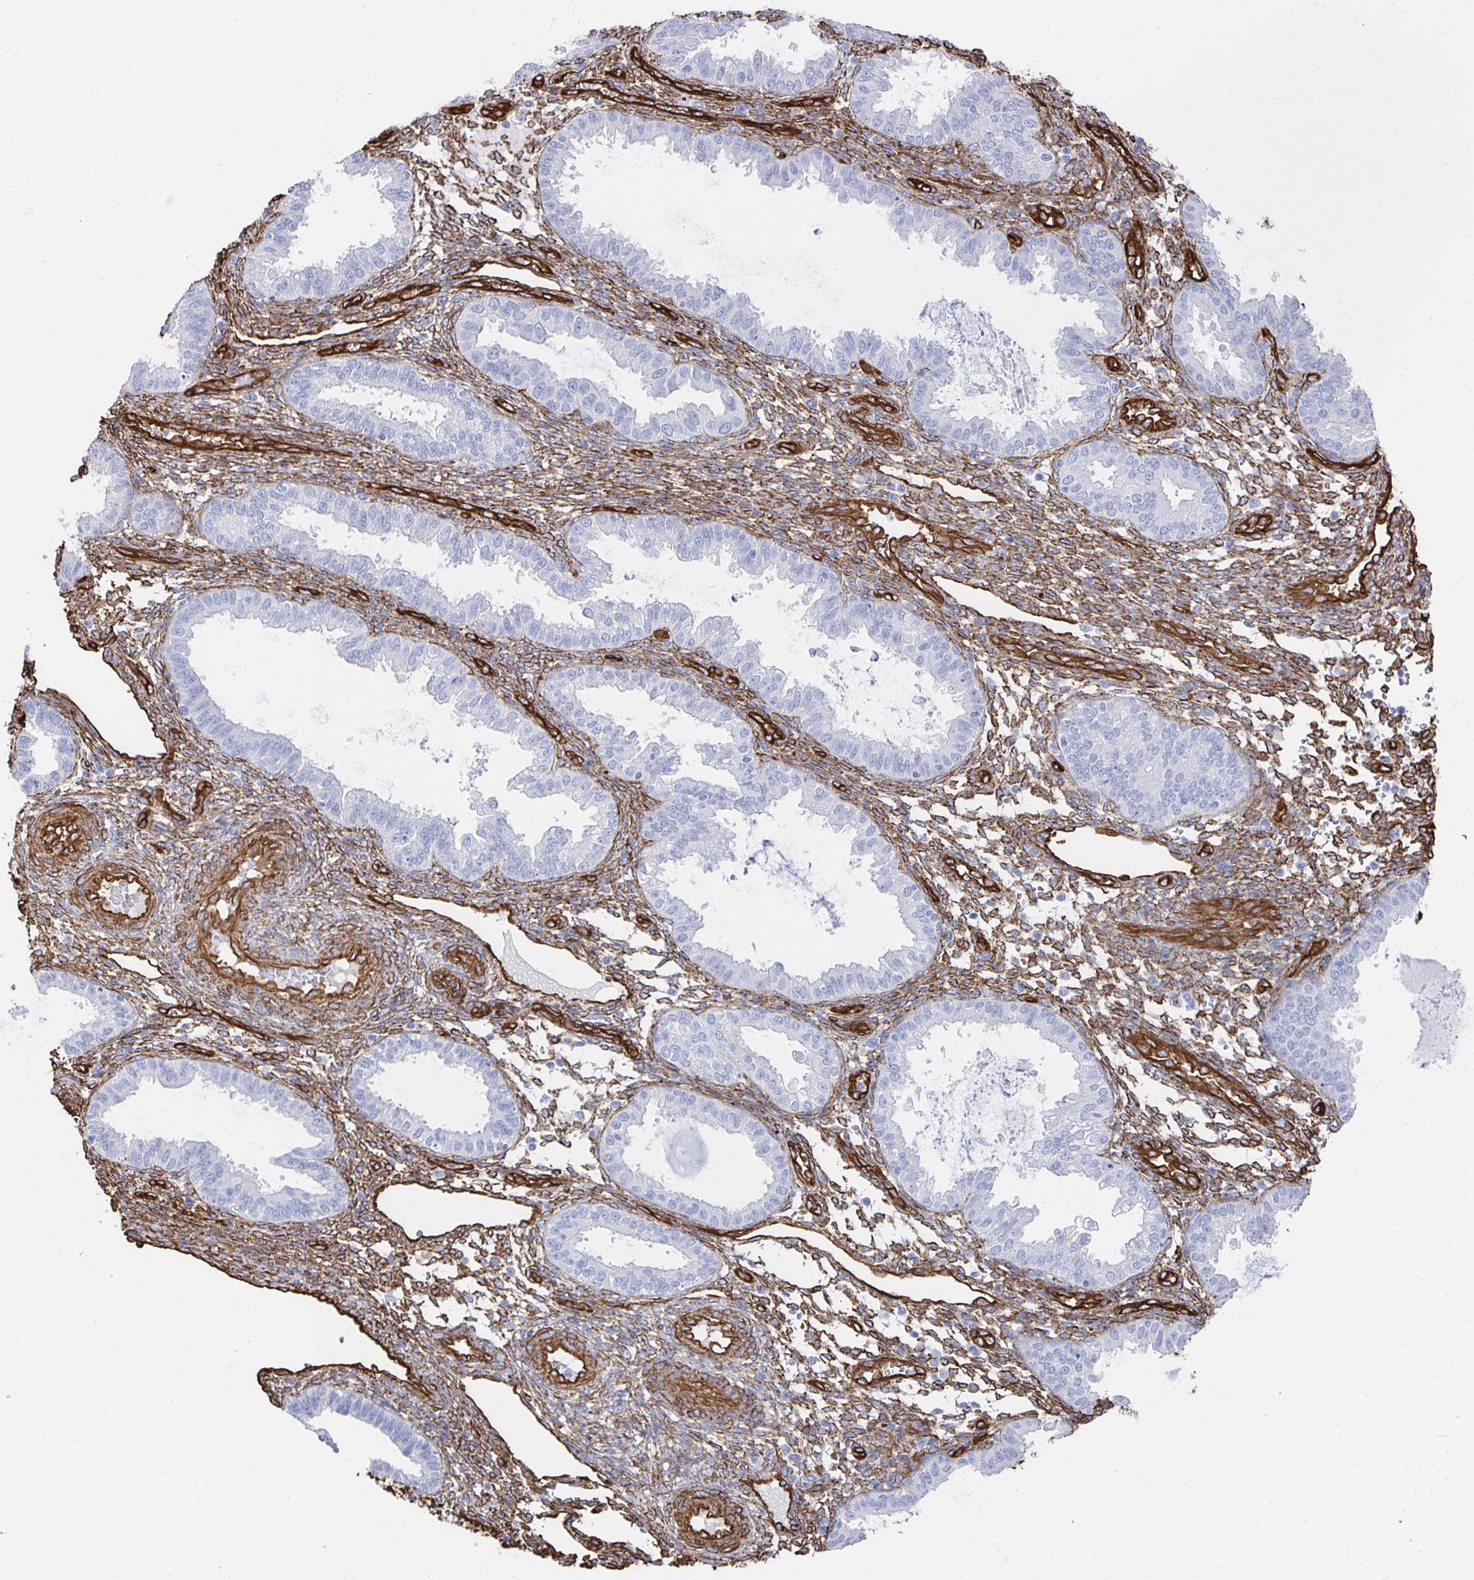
{"staining": {"intensity": "moderate", "quantity": "25%-75%", "location": "cytoplasmic/membranous"}, "tissue": "endometrium", "cell_type": "Cells in endometrial stroma", "image_type": "normal", "snomed": [{"axis": "morphology", "description": "Normal tissue, NOS"}, {"axis": "topography", "description": "Endometrium"}], "caption": "Benign endometrium reveals moderate cytoplasmic/membranous expression in approximately 25%-75% of cells in endometrial stroma, visualized by immunohistochemistry.", "gene": "VIPR2", "patient": {"sex": "female", "age": 33}}